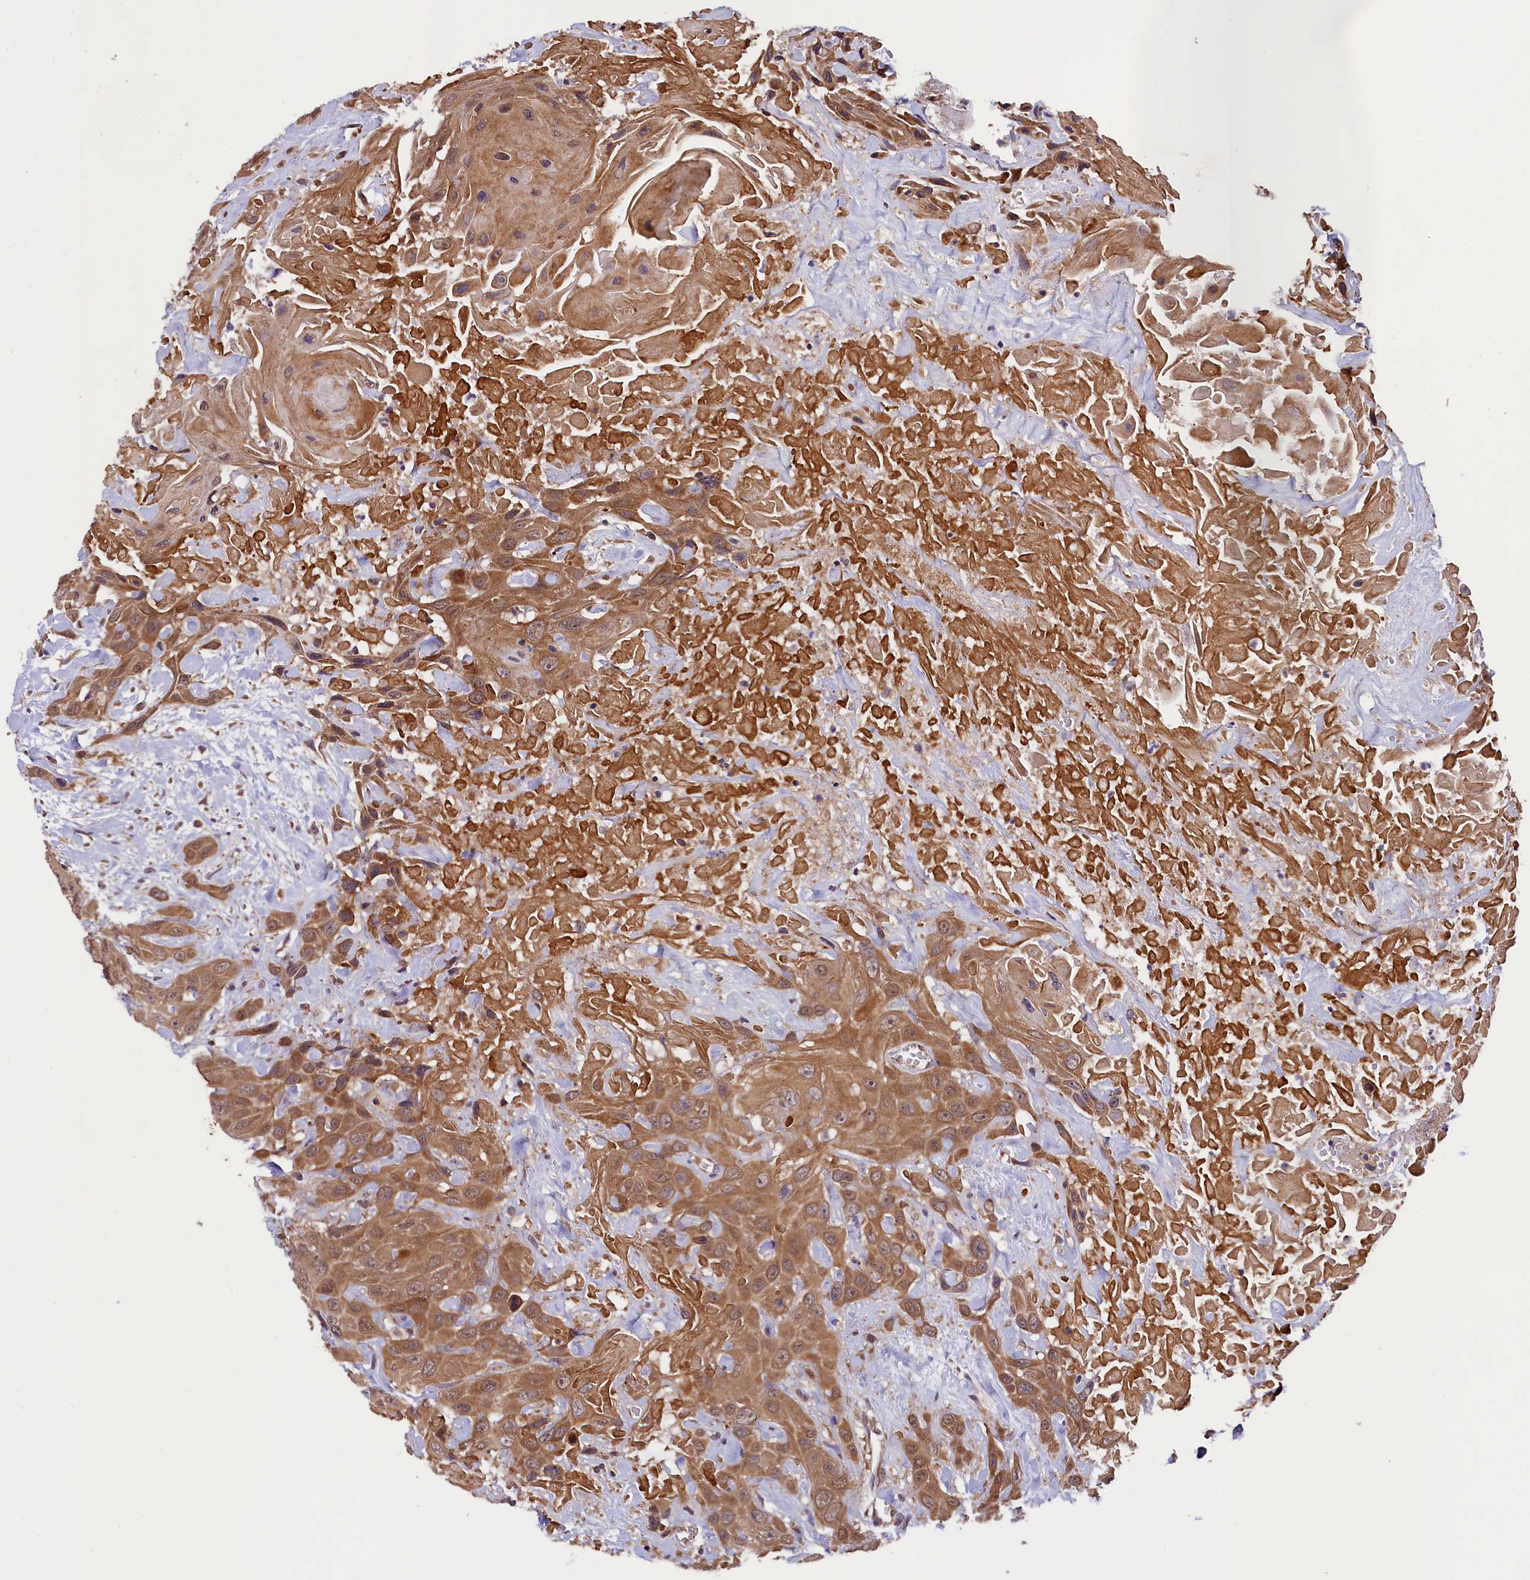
{"staining": {"intensity": "moderate", "quantity": ">75%", "location": "cytoplasmic/membranous"}, "tissue": "head and neck cancer", "cell_type": "Tumor cells", "image_type": "cancer", "snomed": [{"axis": "morphology", "description": "Squamous cell carcinoma, NOS"}, {"axis": "topography", "description": "Head-Neck"}], "caption": "This is an image of IHC staining of head and neck cancer, which shows moderate staining in the cytoplasmic/membranous of tumor cells.", "gene": "DOHH", "patient": {"sex": "male", "age": 81}}